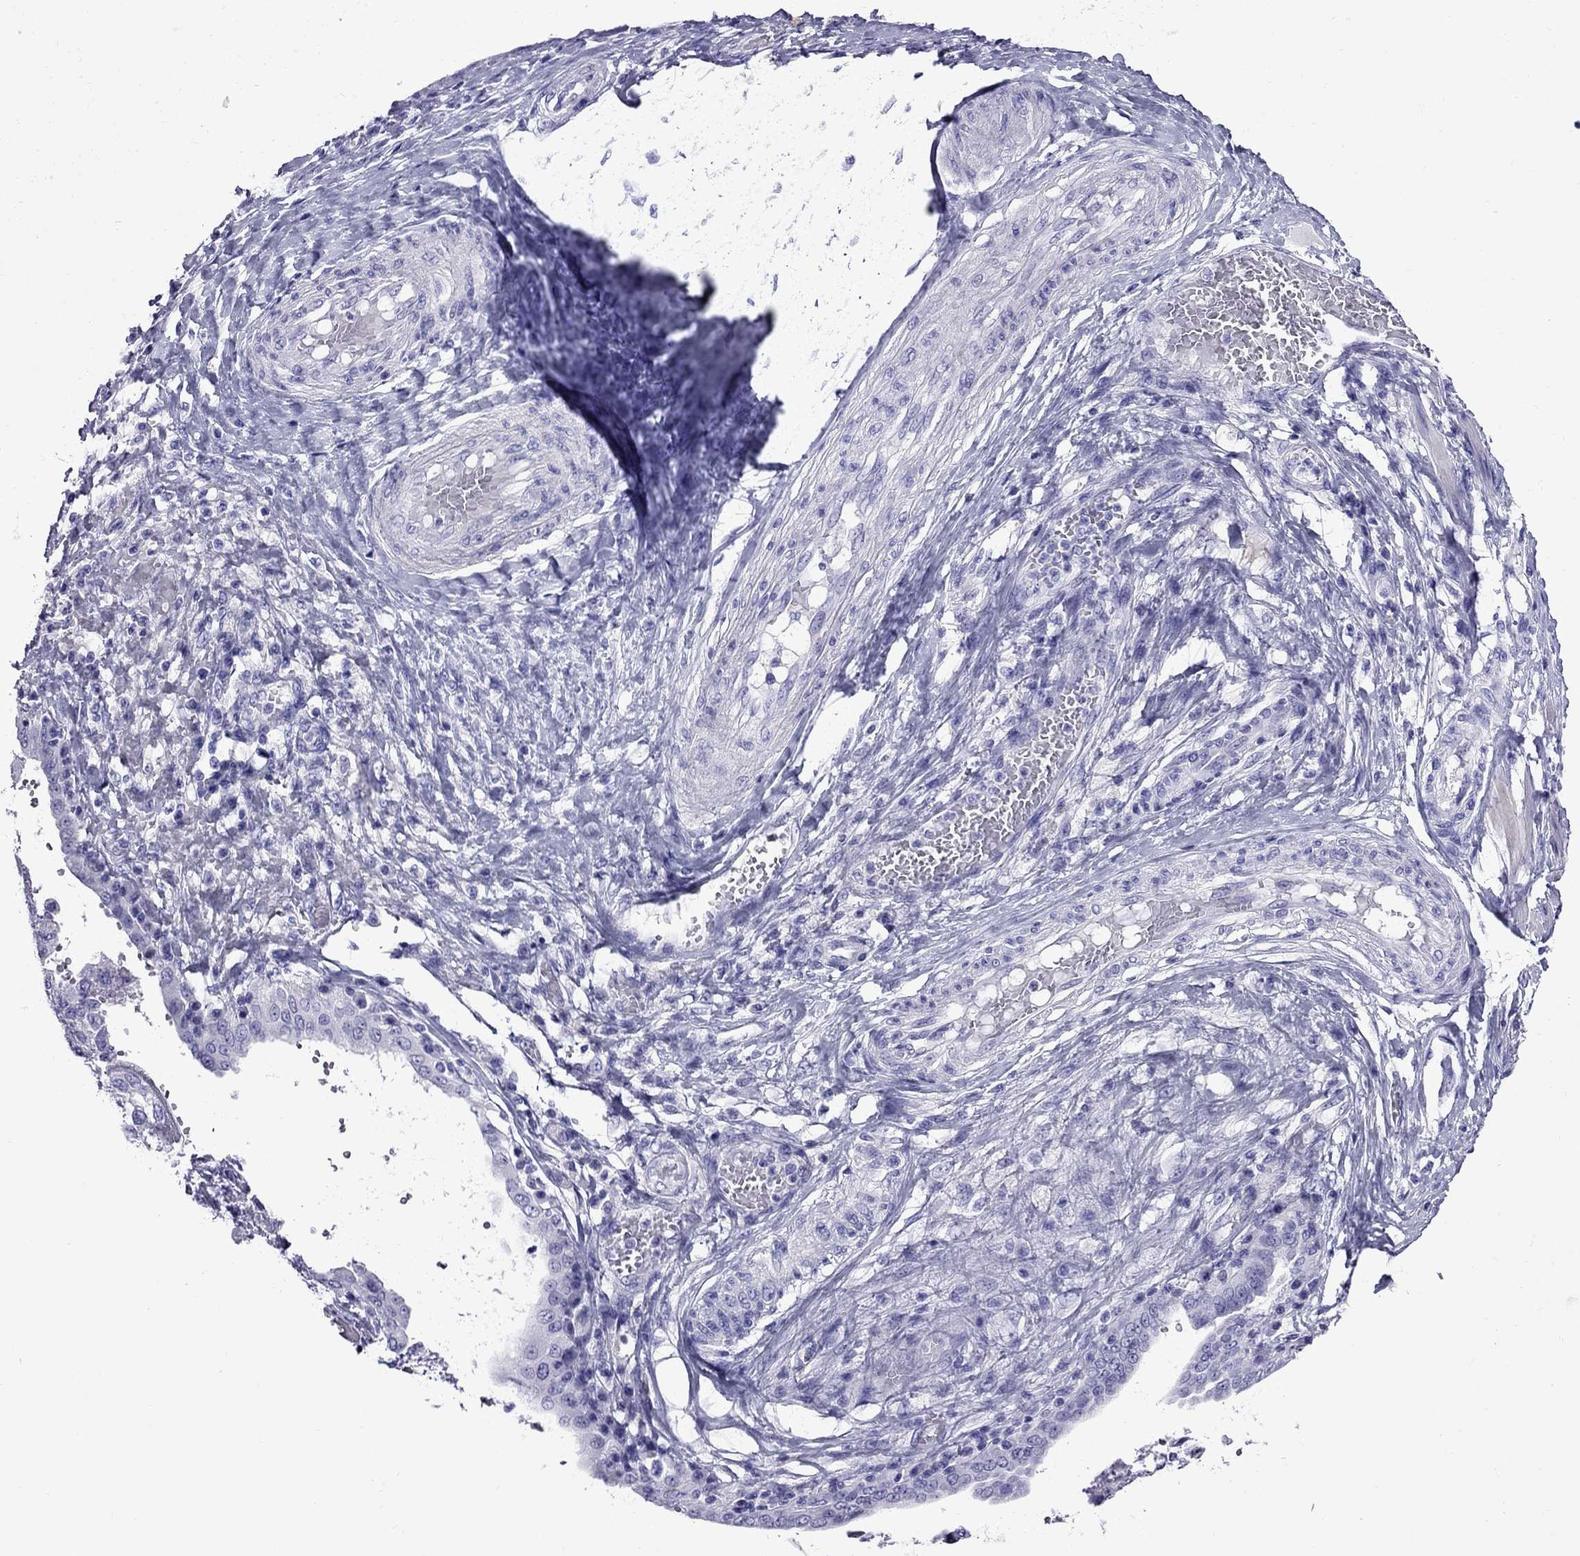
{"staining": {"intensity": "negative", "quantity": "none", "location": "none"}, "tissue": "ovarian cancer", "cell_type": "Tumor cells", "image_type": "cancer", "snomed": [{"axis": "morphology", "description": "Cystadenocarcinoma, serous, NOS"}, {"axis": "topography", "description": "Ovary"}], "caption": "The histopathology image displays no staining of tumor cells in ovarian serous cystadenocarcinoma.", "gene": "CRYBA1", "patient": {"sex": "female", "age": 79}}